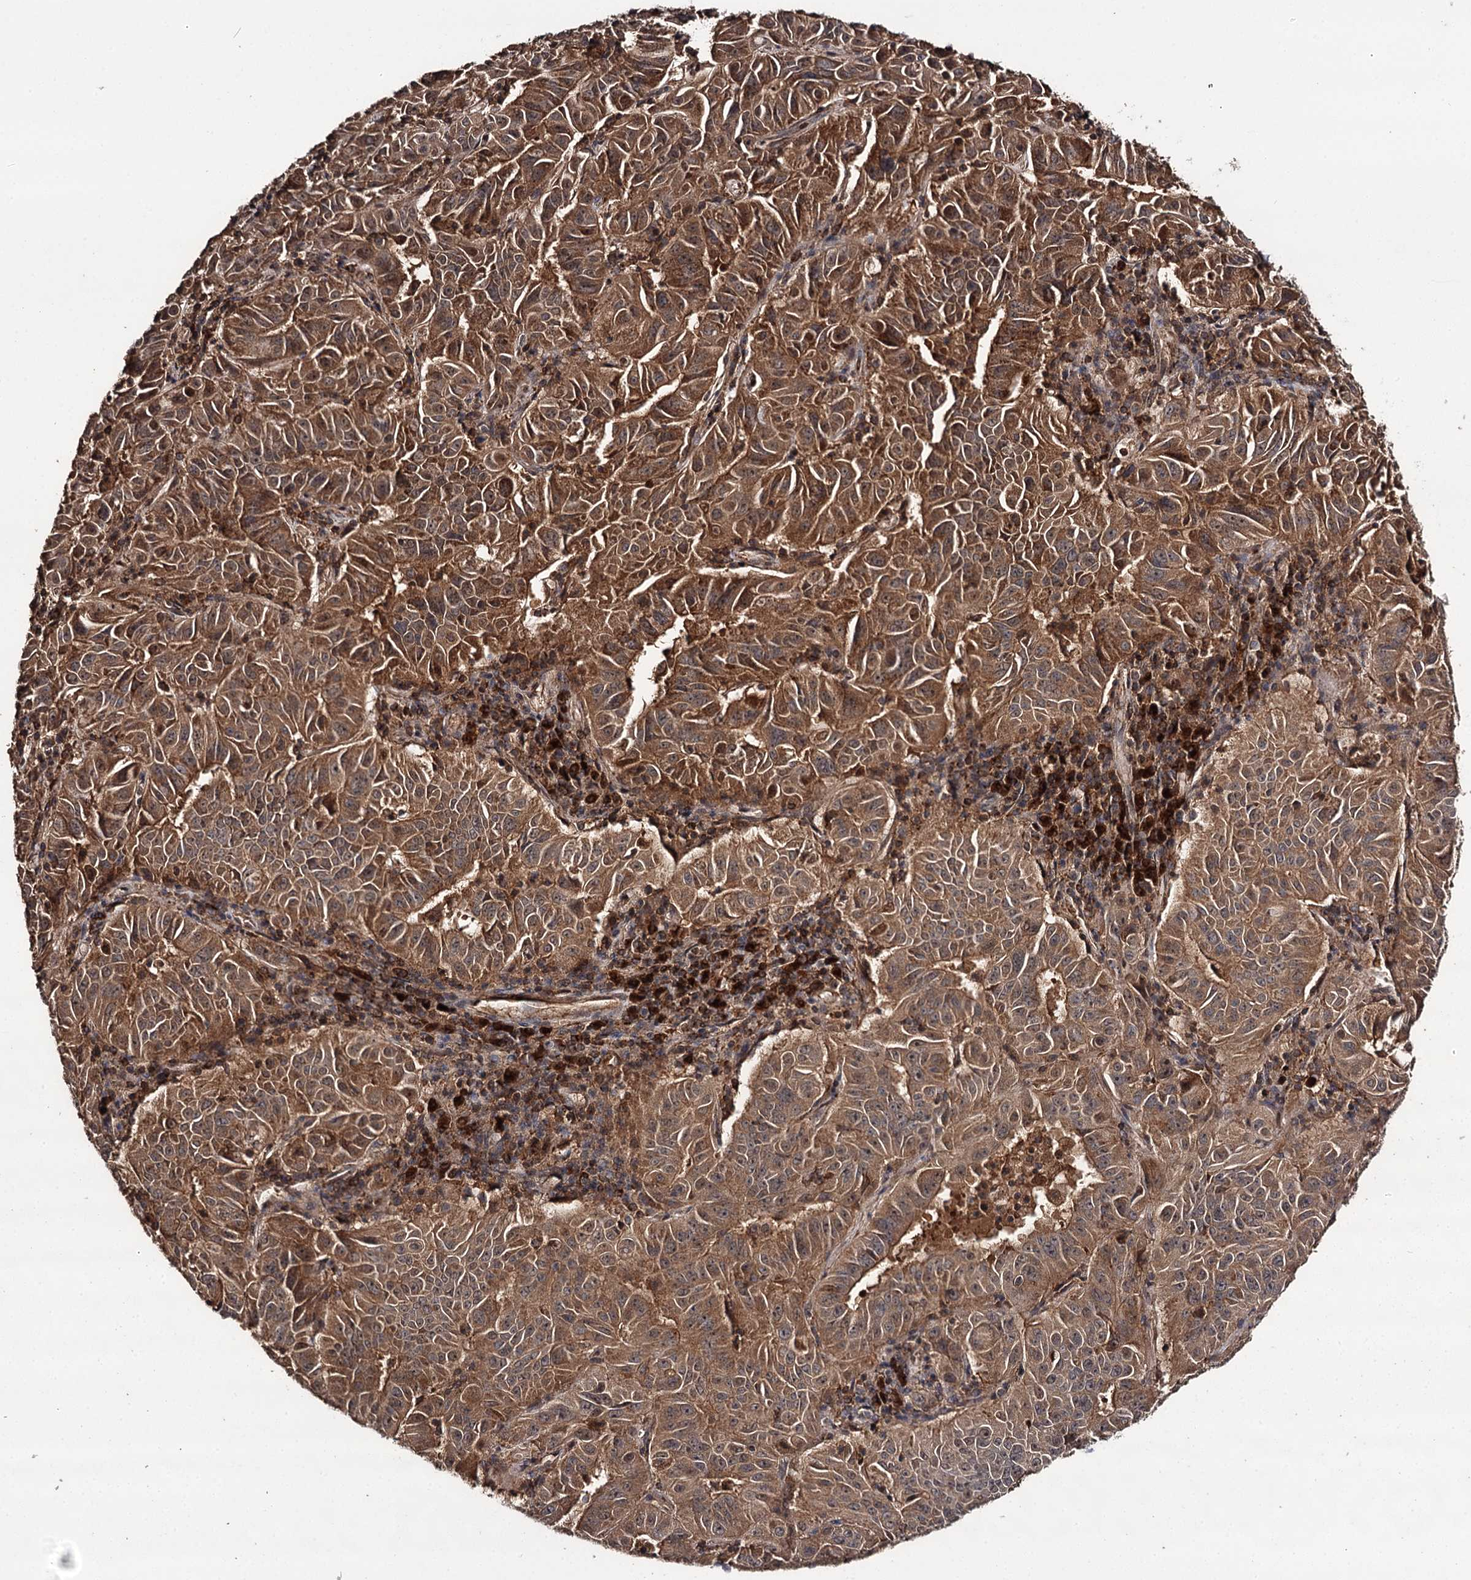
{"staining": {"intensity": "moderate", "quantity": ">75%", "location": "cytoplasmic/membranous"}, "tissue": "pancreatic cancer", "cell_type": "Tumor cells", "image_type": "cancer", "snomed": [{"axis": "morphology", "description": "Adenocarcinoma, NOS"}, {"axis": "topography", "description": "Pancreas"}], "caption": "Adenocarcinoma (pancreatic) was stained to show a protein in brown. There is medium levels of moderate cytoplasmic/membranous expression in about >75% of tumor cells.", "gene": "TTC12", "patient": {"sex": "male", "age": 63}}